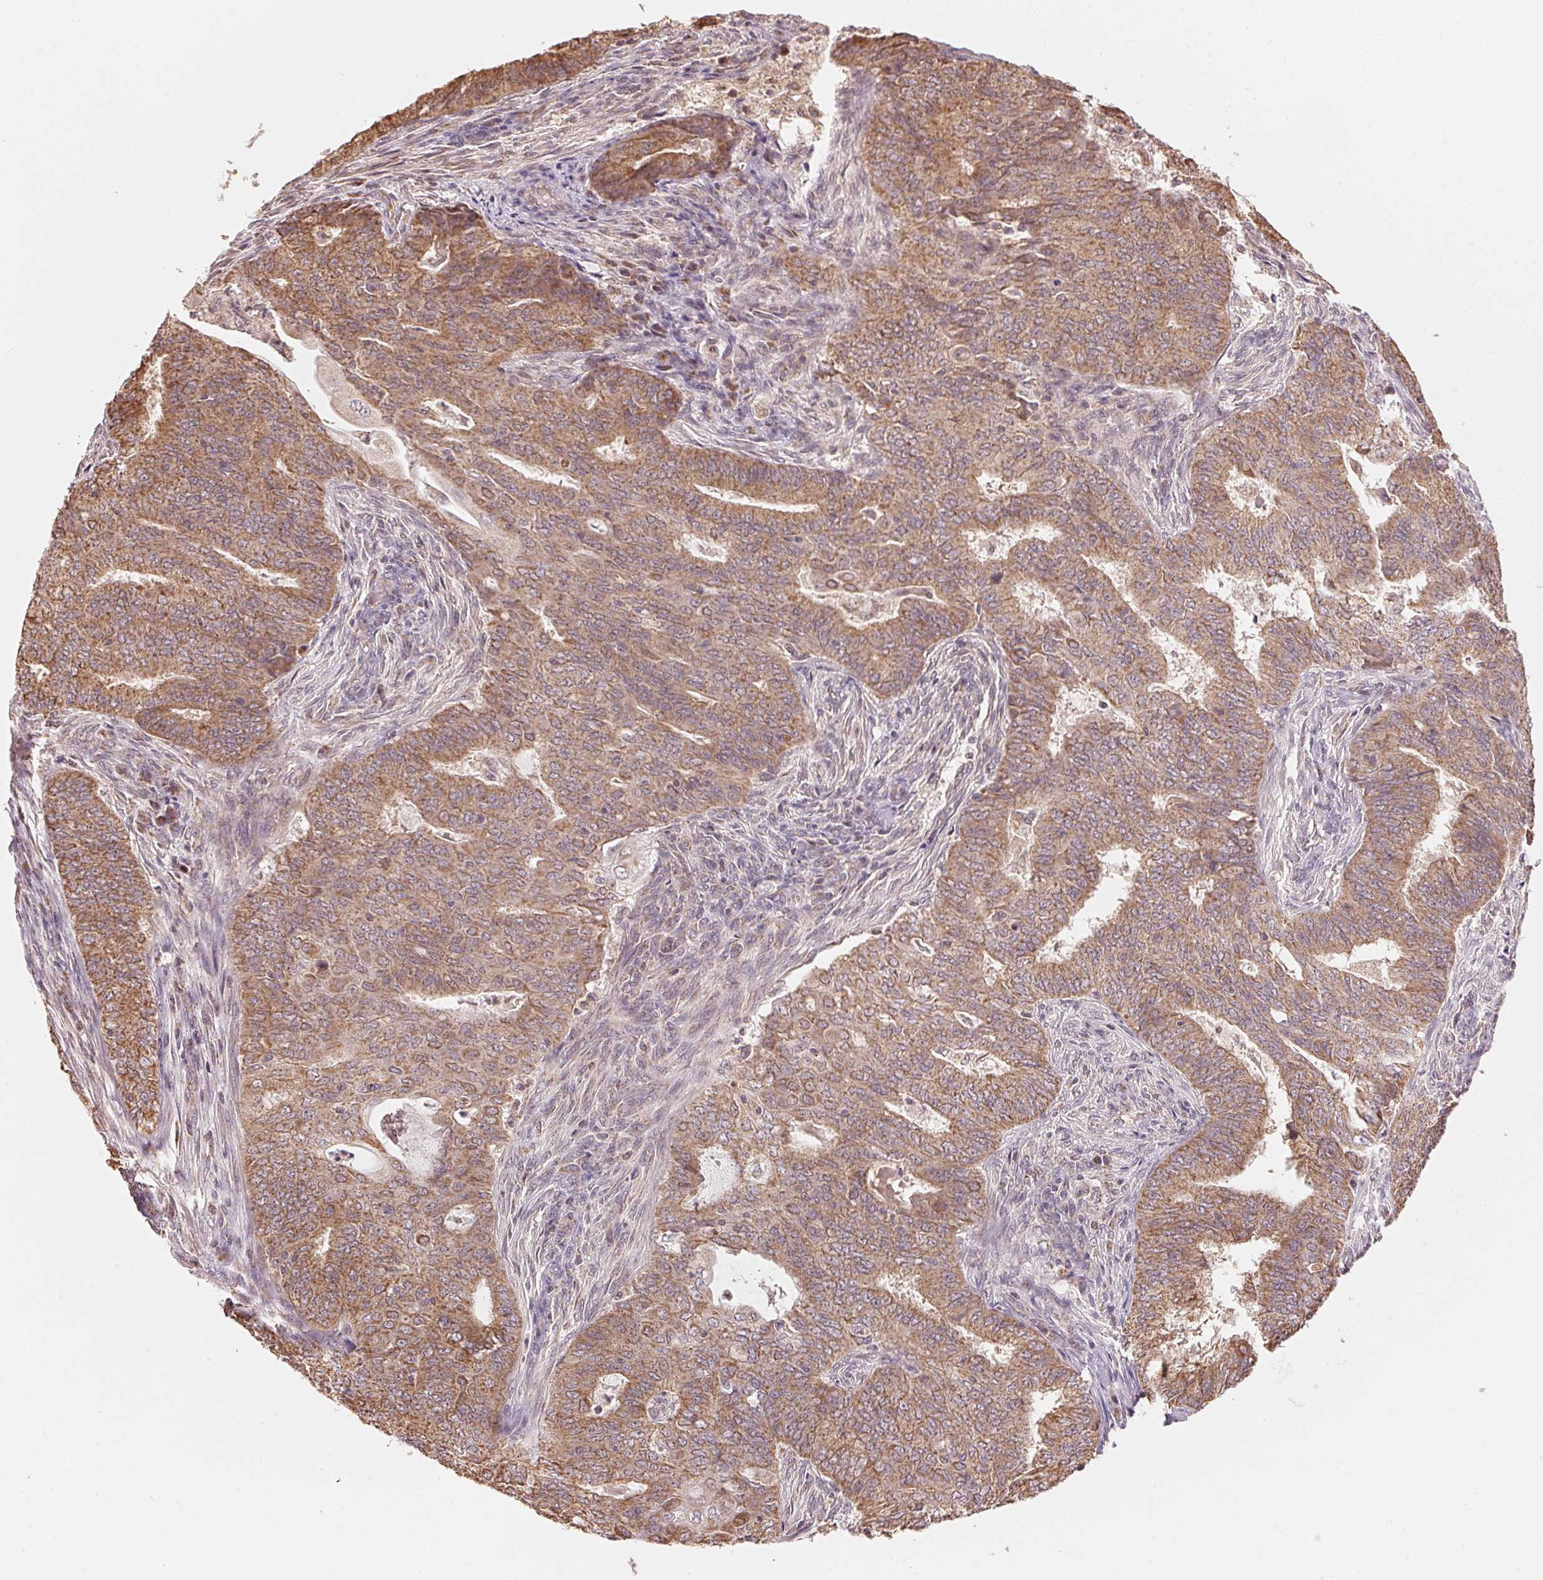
{"staining": {"intensity": "moderate", "quantity": ">75%", "location": "cytoplasmic/membranous"}, "tissue": "endometrial cancer", "cell_type": "Tumor cells", "image_type": "cancer", "snomed": [{"axis": "morphology", "description": "Adenocarcinoma, NOS"}, {"axis": "topography", "description": "Endometrium"}], "caption": "Immunohistochemistry of endometrial cancer (adenocarcinoma) shows medium levels of moderate cytoplasmic/membranous staining in approximately >75% of tumor cells.", "gene": "ARHGAP6", "patient": {"sex": "female", "age": 62}}